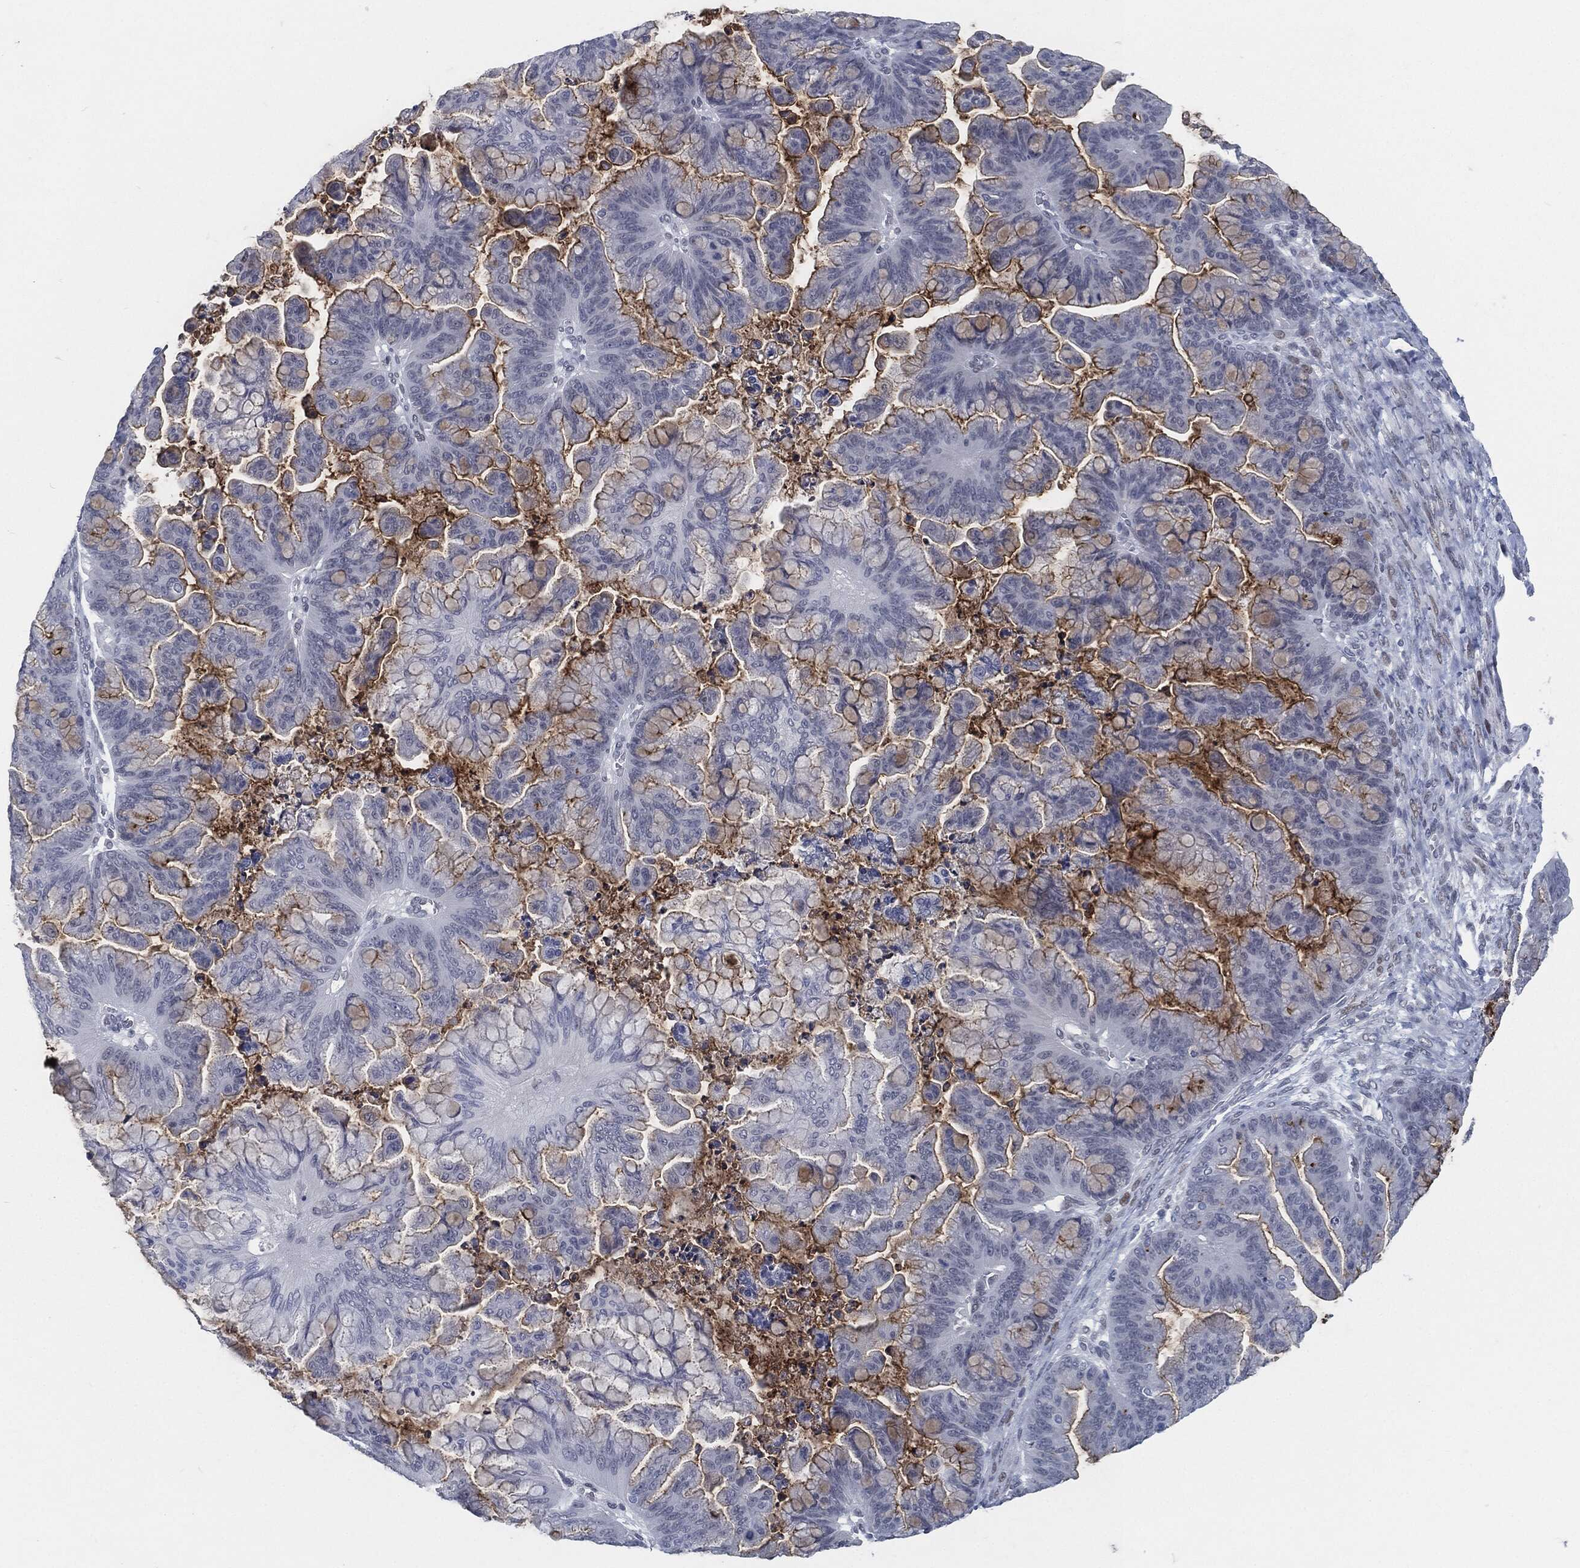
{"staining": {"intensity": "strong", "quantity": "25%-75%", "location": "cytoplasmic/membranous"}, "tissue": "ovarian cancer", "cell_type": "Tumor cells", "image_type": "cancer", "snomed": [{"axis": "morphology", "description": "Cystadenocarcinoma, mucinous, NOS"}, {"axis": "topography", "description": "Ovary"}], "caption": "Mucinous cystadenocarcinoma (ovarian) stained for a protein (brown) exhibits strong cytoplasmic/membranous positive expression in approximately 25%-75% of tumor cells.", "gene": "PROM1", "patient": {"sex": "female", "age": 67}}